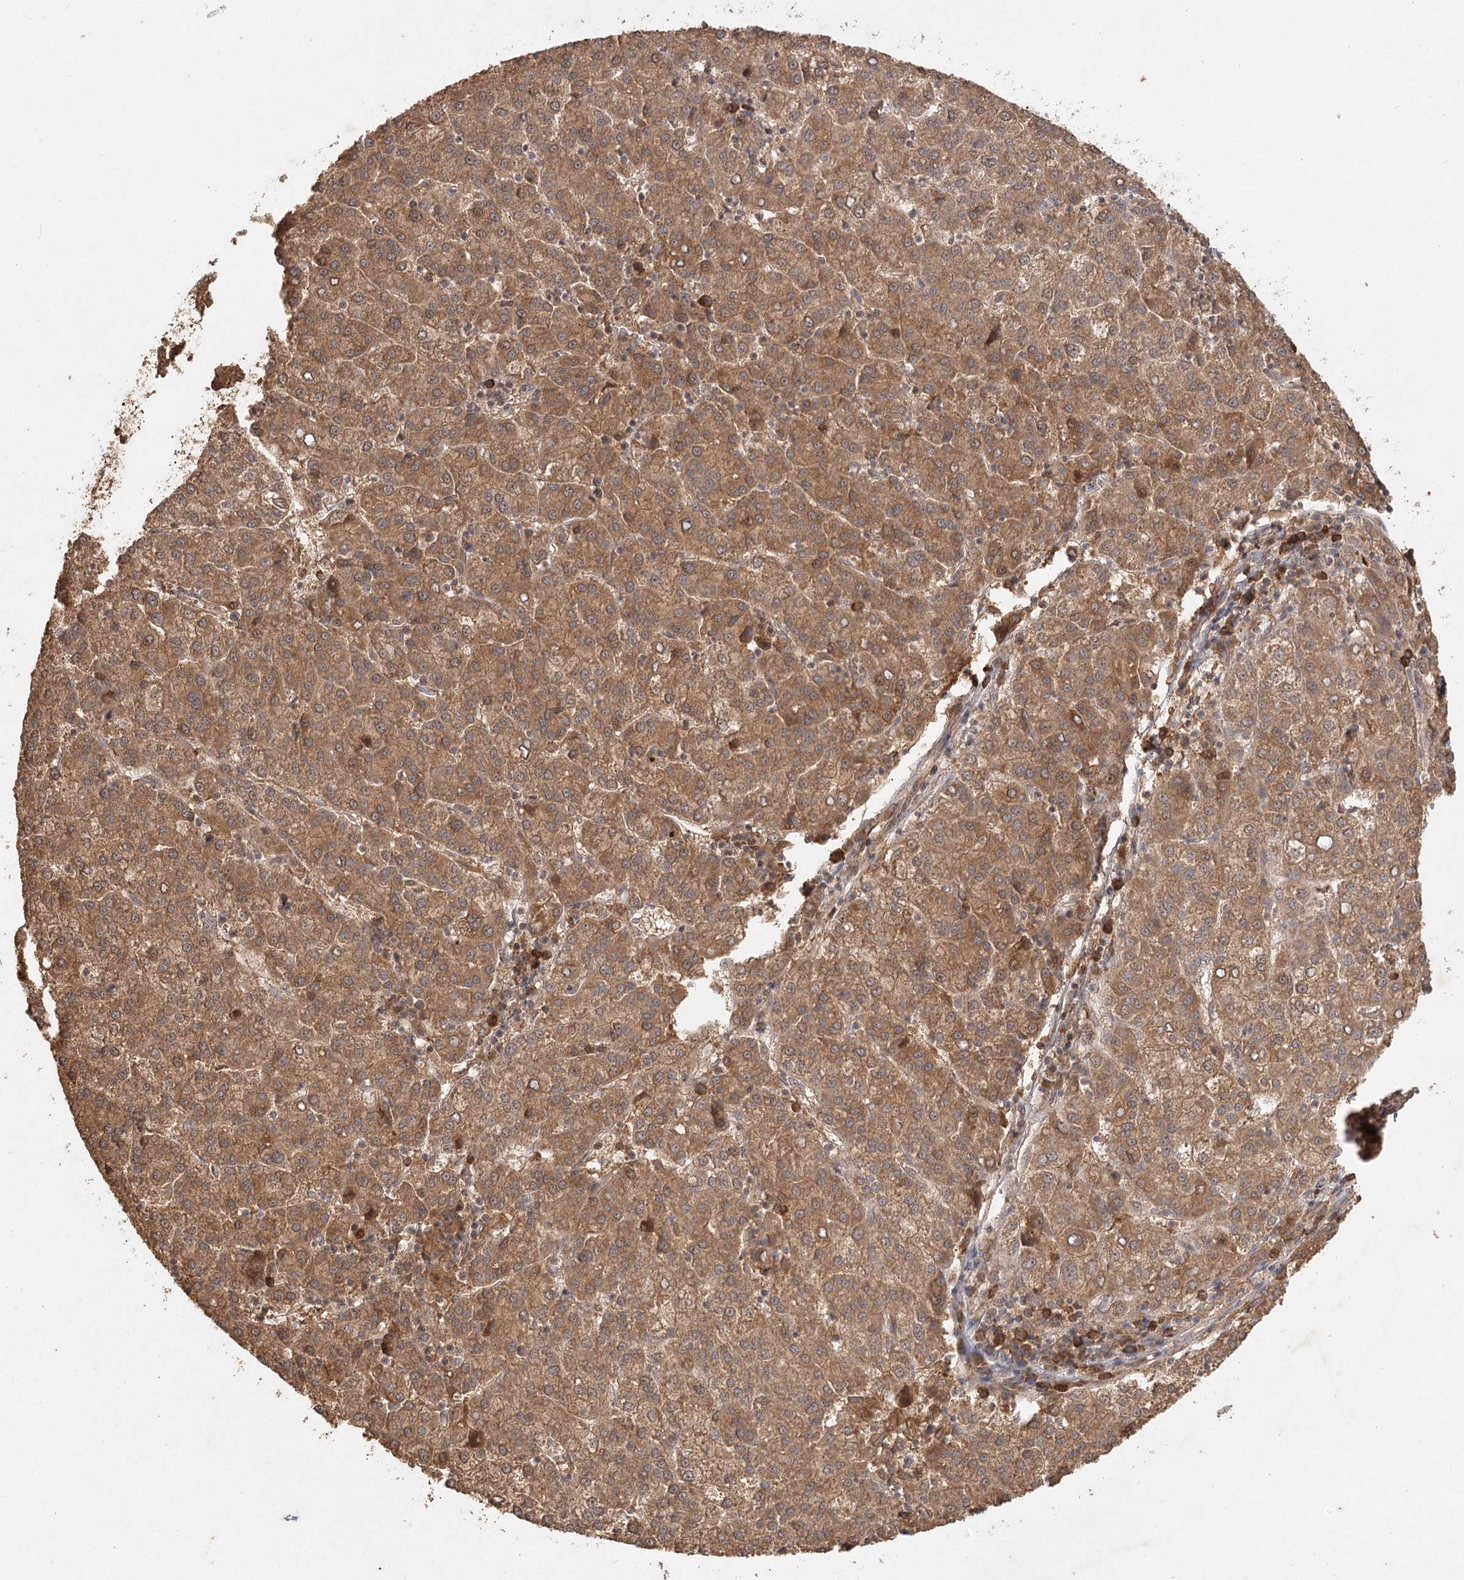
{"staining": {"intensity": "moderate", "quantity": ">75%", "location": "cytoplasmic/membranous"}, "tissue": "liver cancer", "cell_type": "Tumor cells", "image_type": "cancer", "snomed": [{"axis": "morphology", "description": "Carcinoma, Hepatocellular, NOS"}, {"axis": "topography", "description": "Liver"}], "caption": "Immunohistochemistry (IHC) (DAB (3,3'-diaminobenzidine)) staining of human liver hepatocellular carcinoma reveals moderate cytoplasmic/membranous protein staining in approximately >75% of tumor cells.", "gene": "ARL13A", "patient": {"sex": "female", "age": 58}}